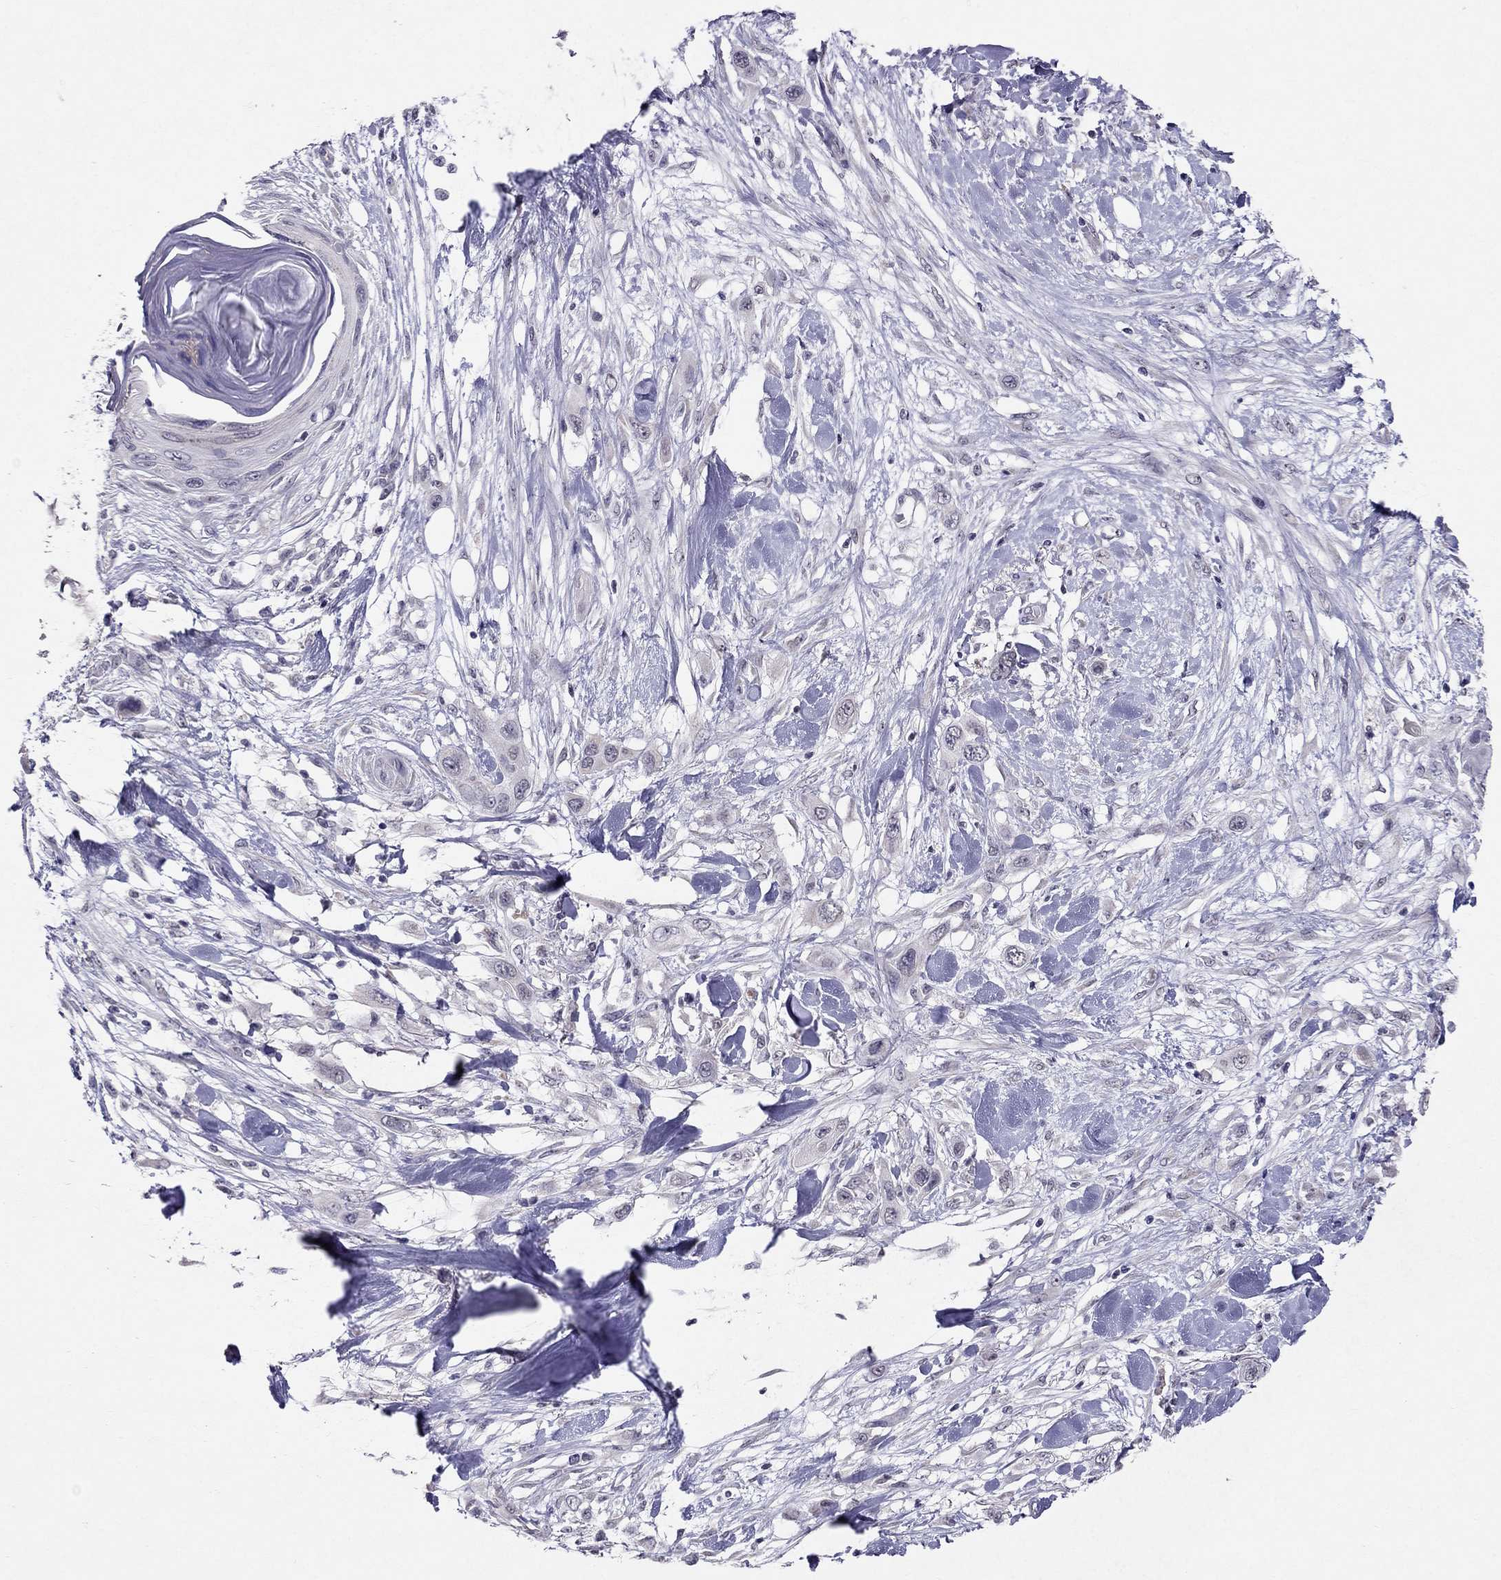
{"staining": {"intensity": "negative", "quantity": "none", "location": "none"}, "tissue": "skin cancer", "cell_type": "Tumor cells", "image_type": "cancer", "snomed": [{"axis": "morphology", "description": "Squamous cell carcinoma, NOS"}, {"axis": "topography", "description": "Skin"}], "caption": "Photomicrograph shows no protein staining in tumor cells of skin cancer (squamous cell carcinoma) tissue.", "gene": "MYO3B", "patient": {"sex": "male", "age": 79}}